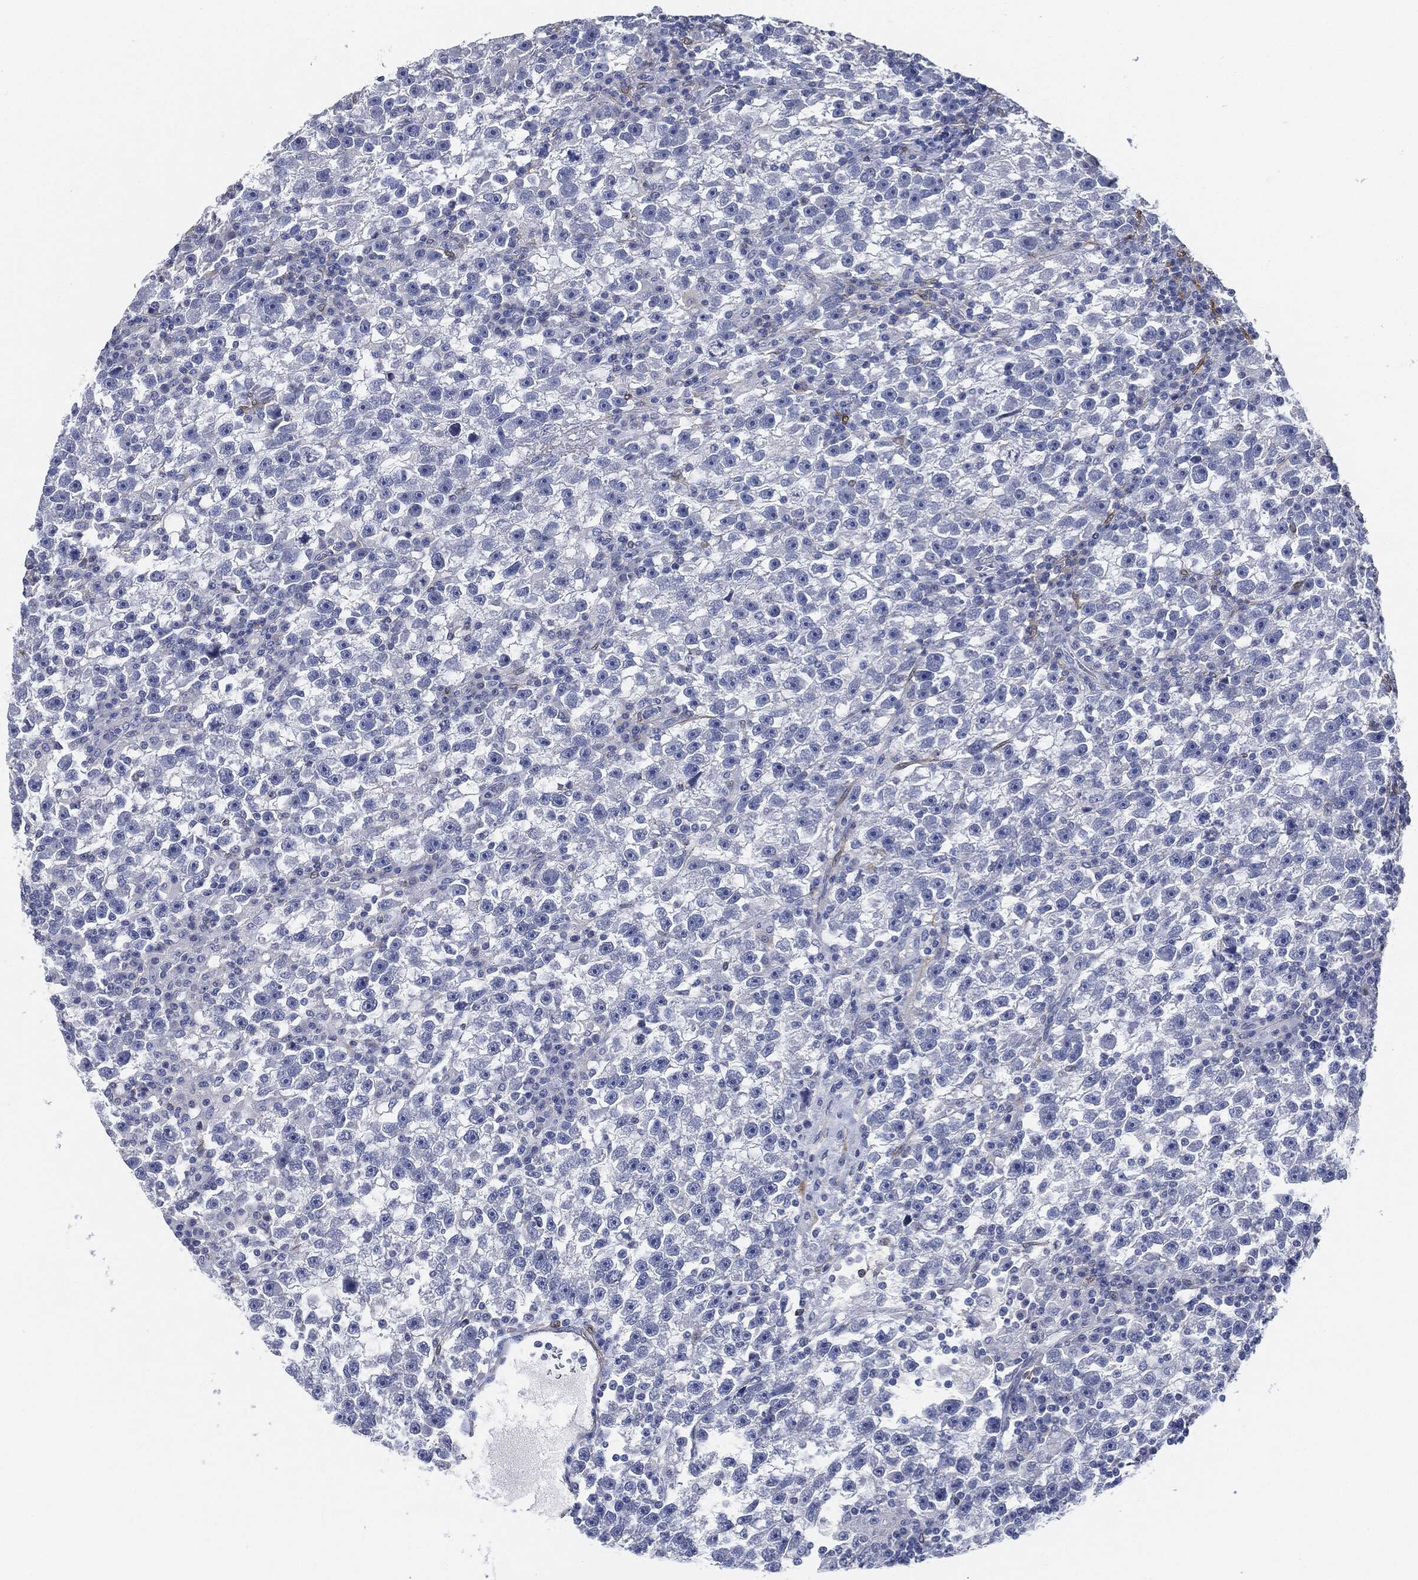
{"staining": {"intensity": "negative", "quantity": "none", "location": "none"}, "tissue": "testis cancer", "cell_type": "Tumor cells", "image_type": "cancer", "snomed": [{"axis": "morphology", "description": "Seminoma, NOS"}, {"axis": "topography", "description": "Testis"}], "caption": "Human testis cancer (seminoma) stained for a protein using immunohistochemistry (IHC) displays no staining in tumor cells.", "gene": "TAGLN", "patient": {"sex": "male", "age": 47}}